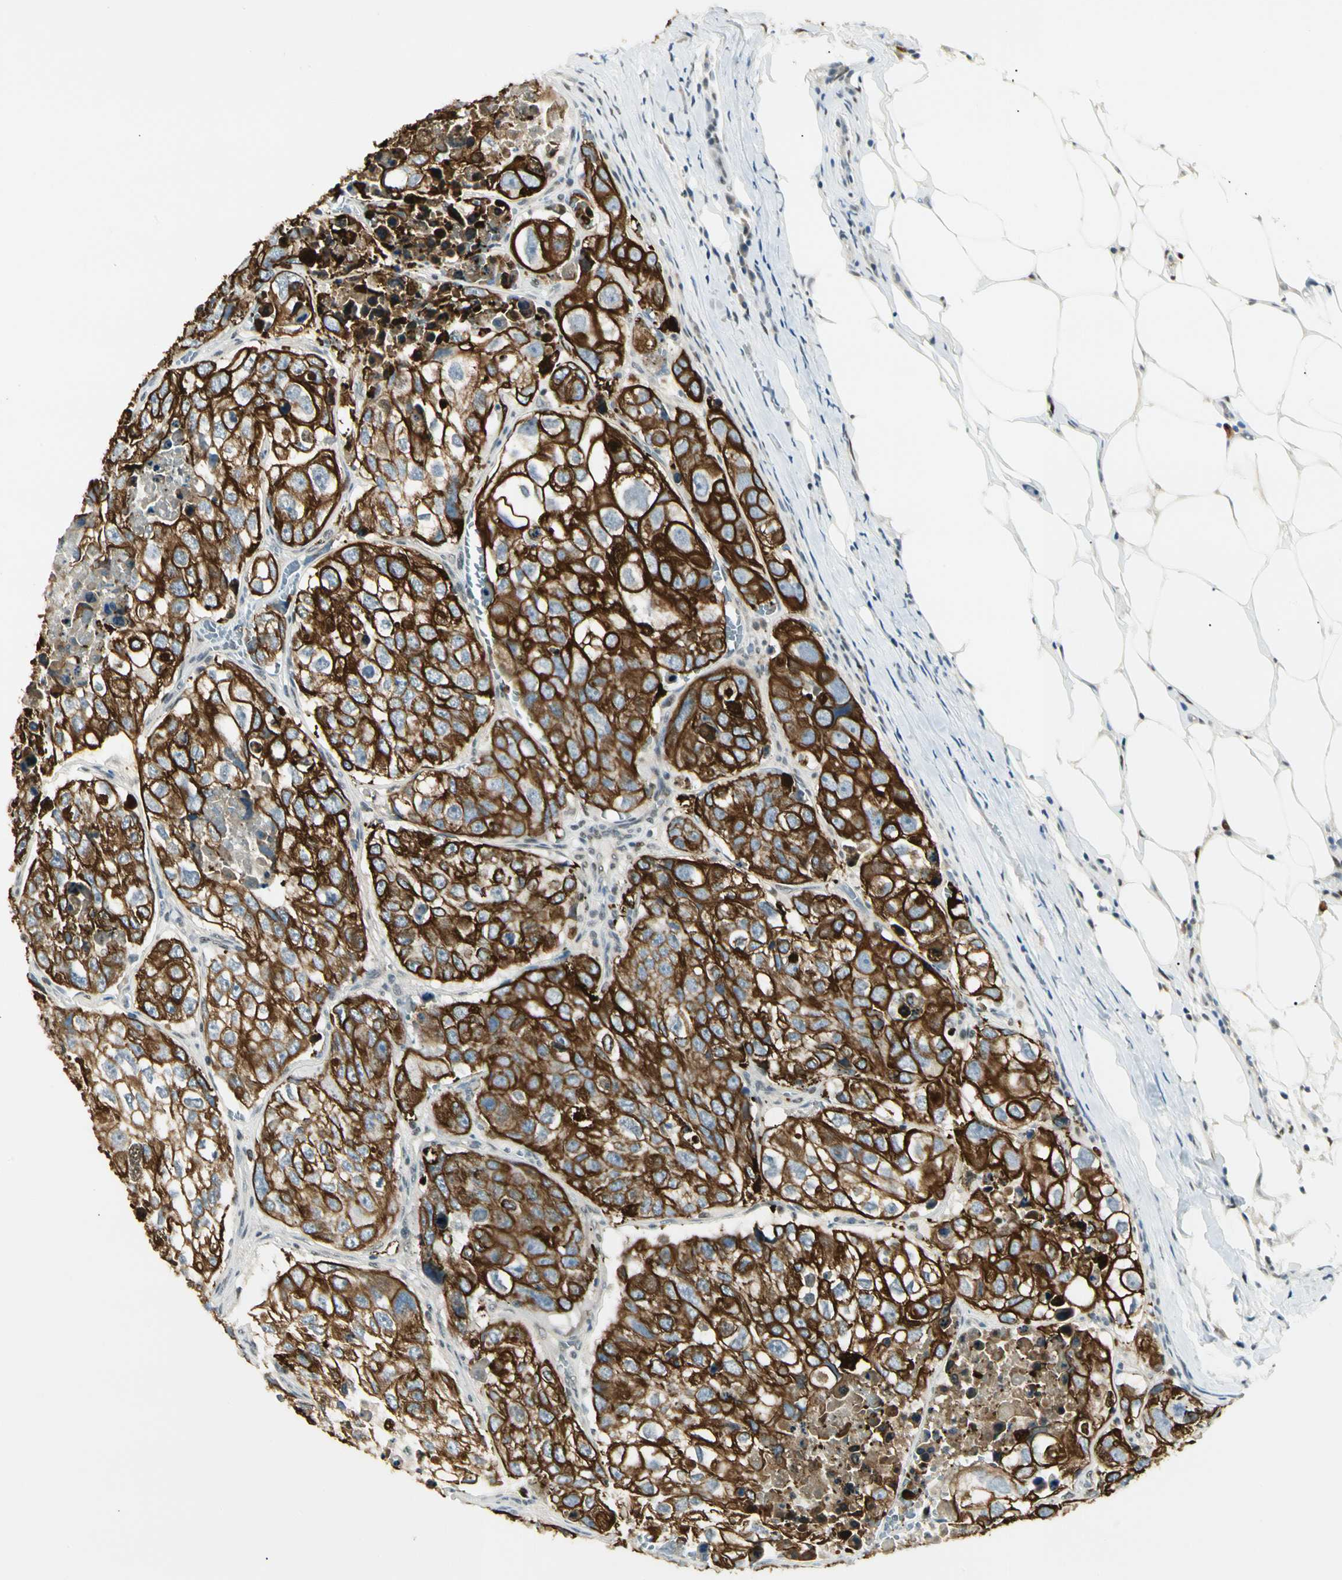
{"staining": {"intensity": "strong", "quantity": ">75%", "location": "cytoplasmic/membranous"}, "tissue": "urothelial cancer", "cell_type": "Tumor cells", "image_type": "cancer", "snomed": [{"axis": "morphology", "description": "Urothelial carcinoma, High grade"}, {"axis": "topography", "description": "Lymph node"}, {"axis": "topography", "description": "Urinary bladder"}], "caption": "High-power microscopy captured an immunohistochemistry photomicrograph of urothelial carcinoma (high-grade), revealing strong cytoplasmic/membranous positivity in about >75% of tumor cells.", "gene": "ATXN1", "patient": {"sex": "male", "age": 51}}